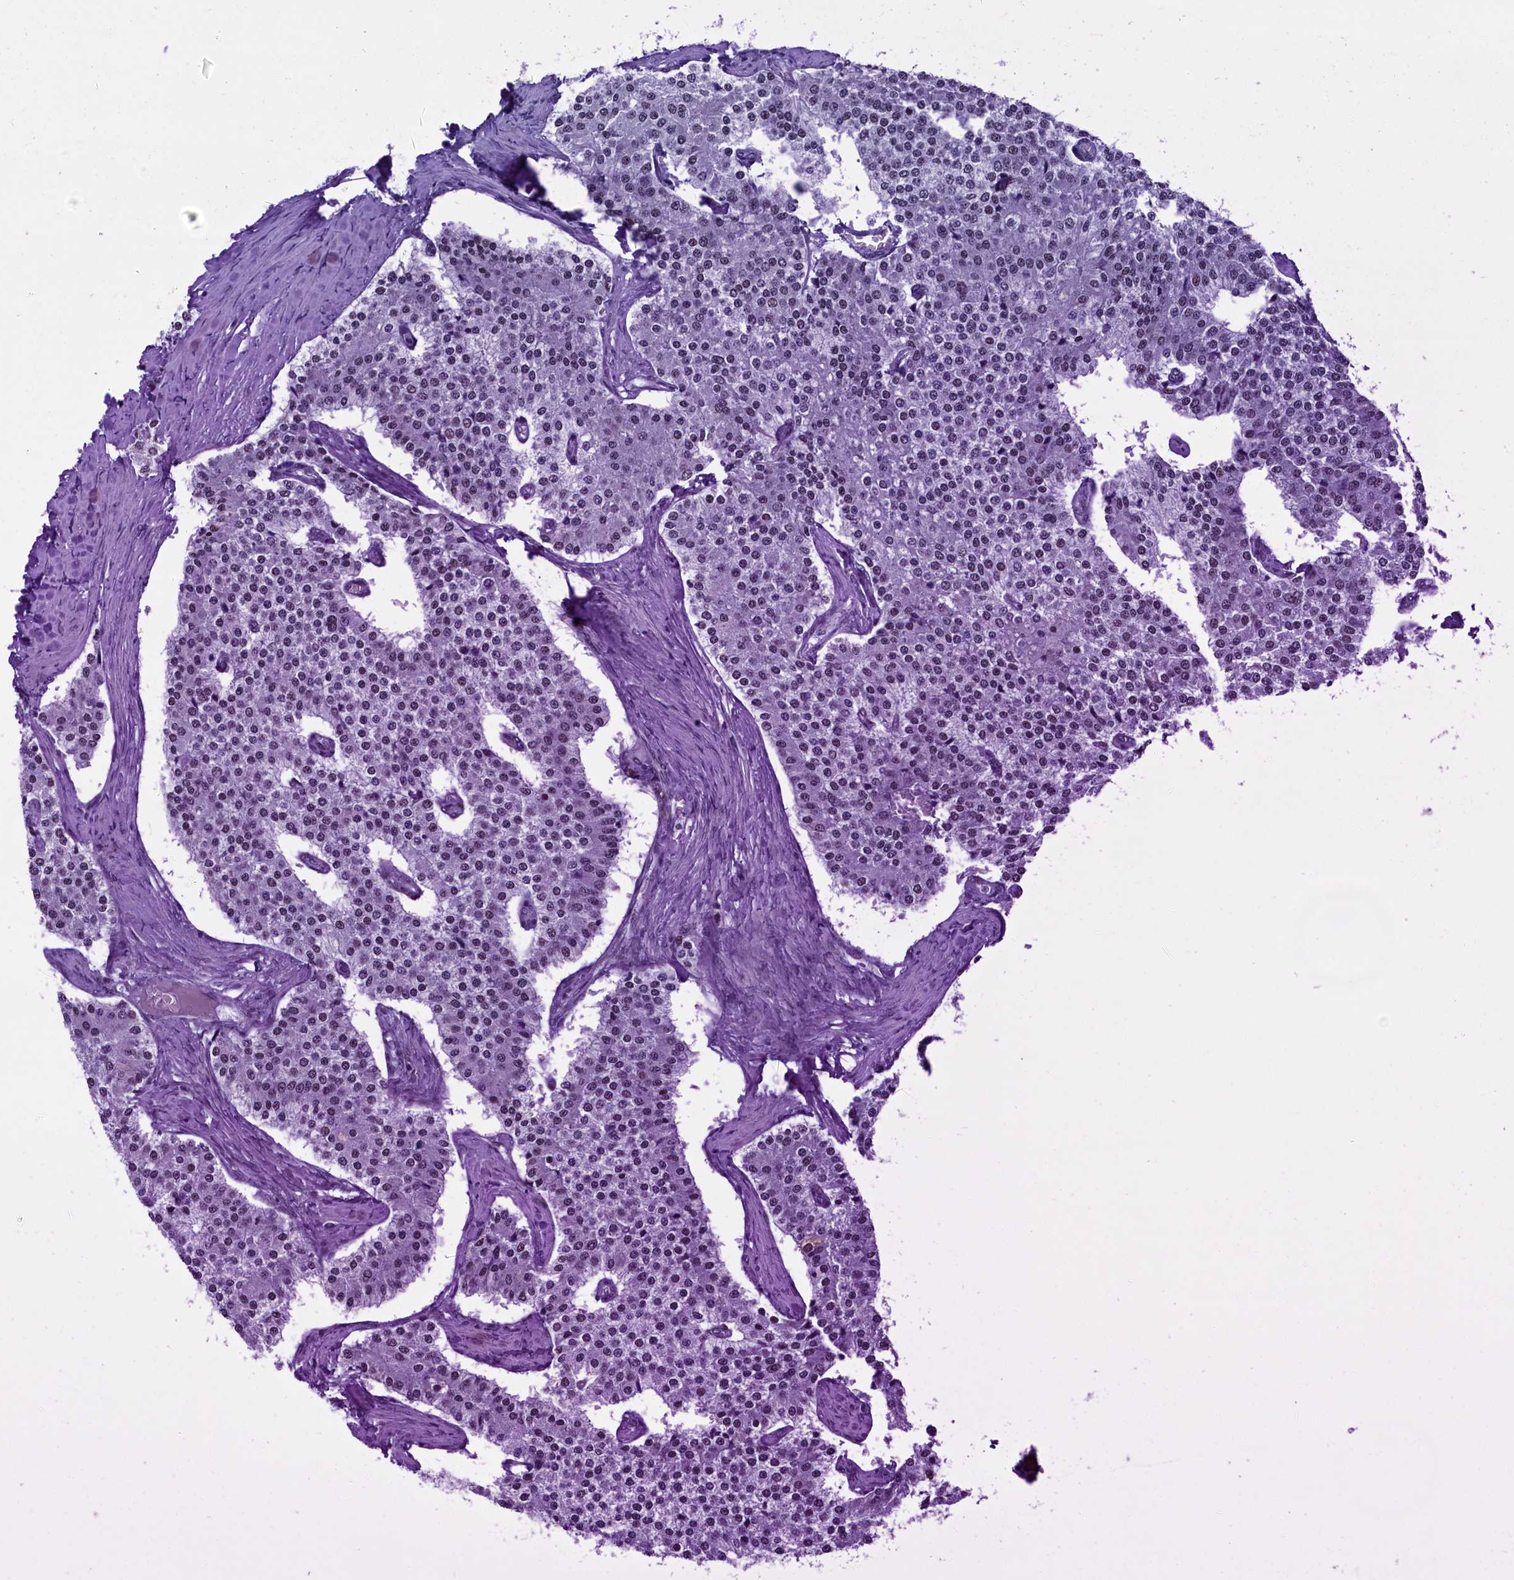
{"staining": {"intensity": "moderate", "quantity": ">75%", "location": "nuclear"}, "tissue": "carcinoid", "cell_type": "Tumor cells", "image_type": "cancer", "snomed": [{"axis": "morphology", "description": "Carcinoid, malignant, NOS"}, {"axis": "topography", "description": "Colon"}], "caption": "Carcinoid (malignant) stained with a brown dye shows moderate nuclear positive positivity in approximately >75% of tumor cells.", "gene": "SUGP2", "patient": {"sex": "female", "age": 52}}